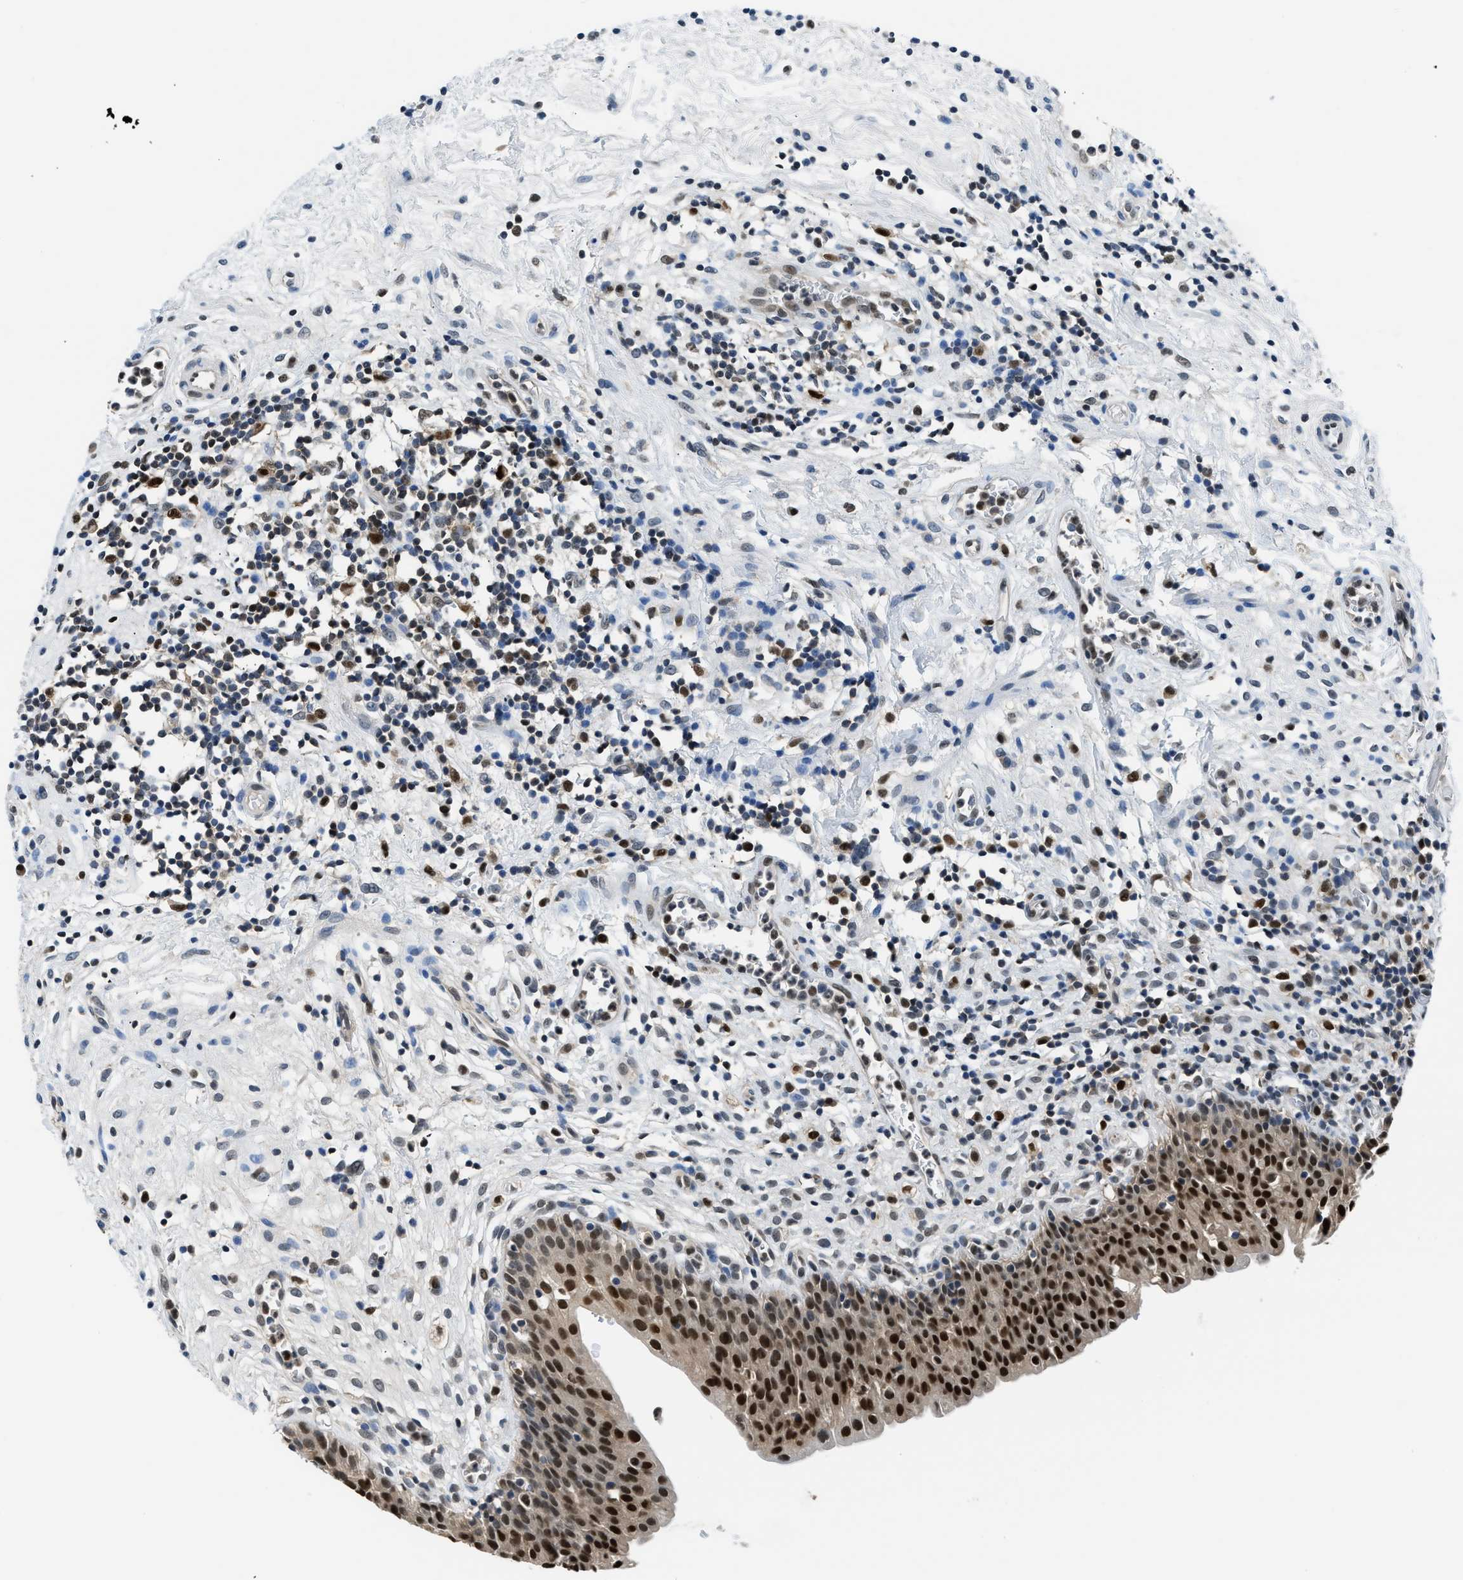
{"staining": {"intensity": "strong", "quantity": ">75%", "location": "nuclear"}, "tissue": "urinary bladder", "cell_type": "Urothelial cells", "image_type": "normal", "snomed": [{"axis": "morphology", "description": "Normal tissue, NOS"}, {"axis": "topography", "description": "Urinary bladder"}], "caption": "IHC of unremarkable human urinary bladder displays high levels of strong nuclear expression in approximately >75% of urothelial cells.", "gene": "ALX1", "patient": {"sex": "male", "age": 37}}